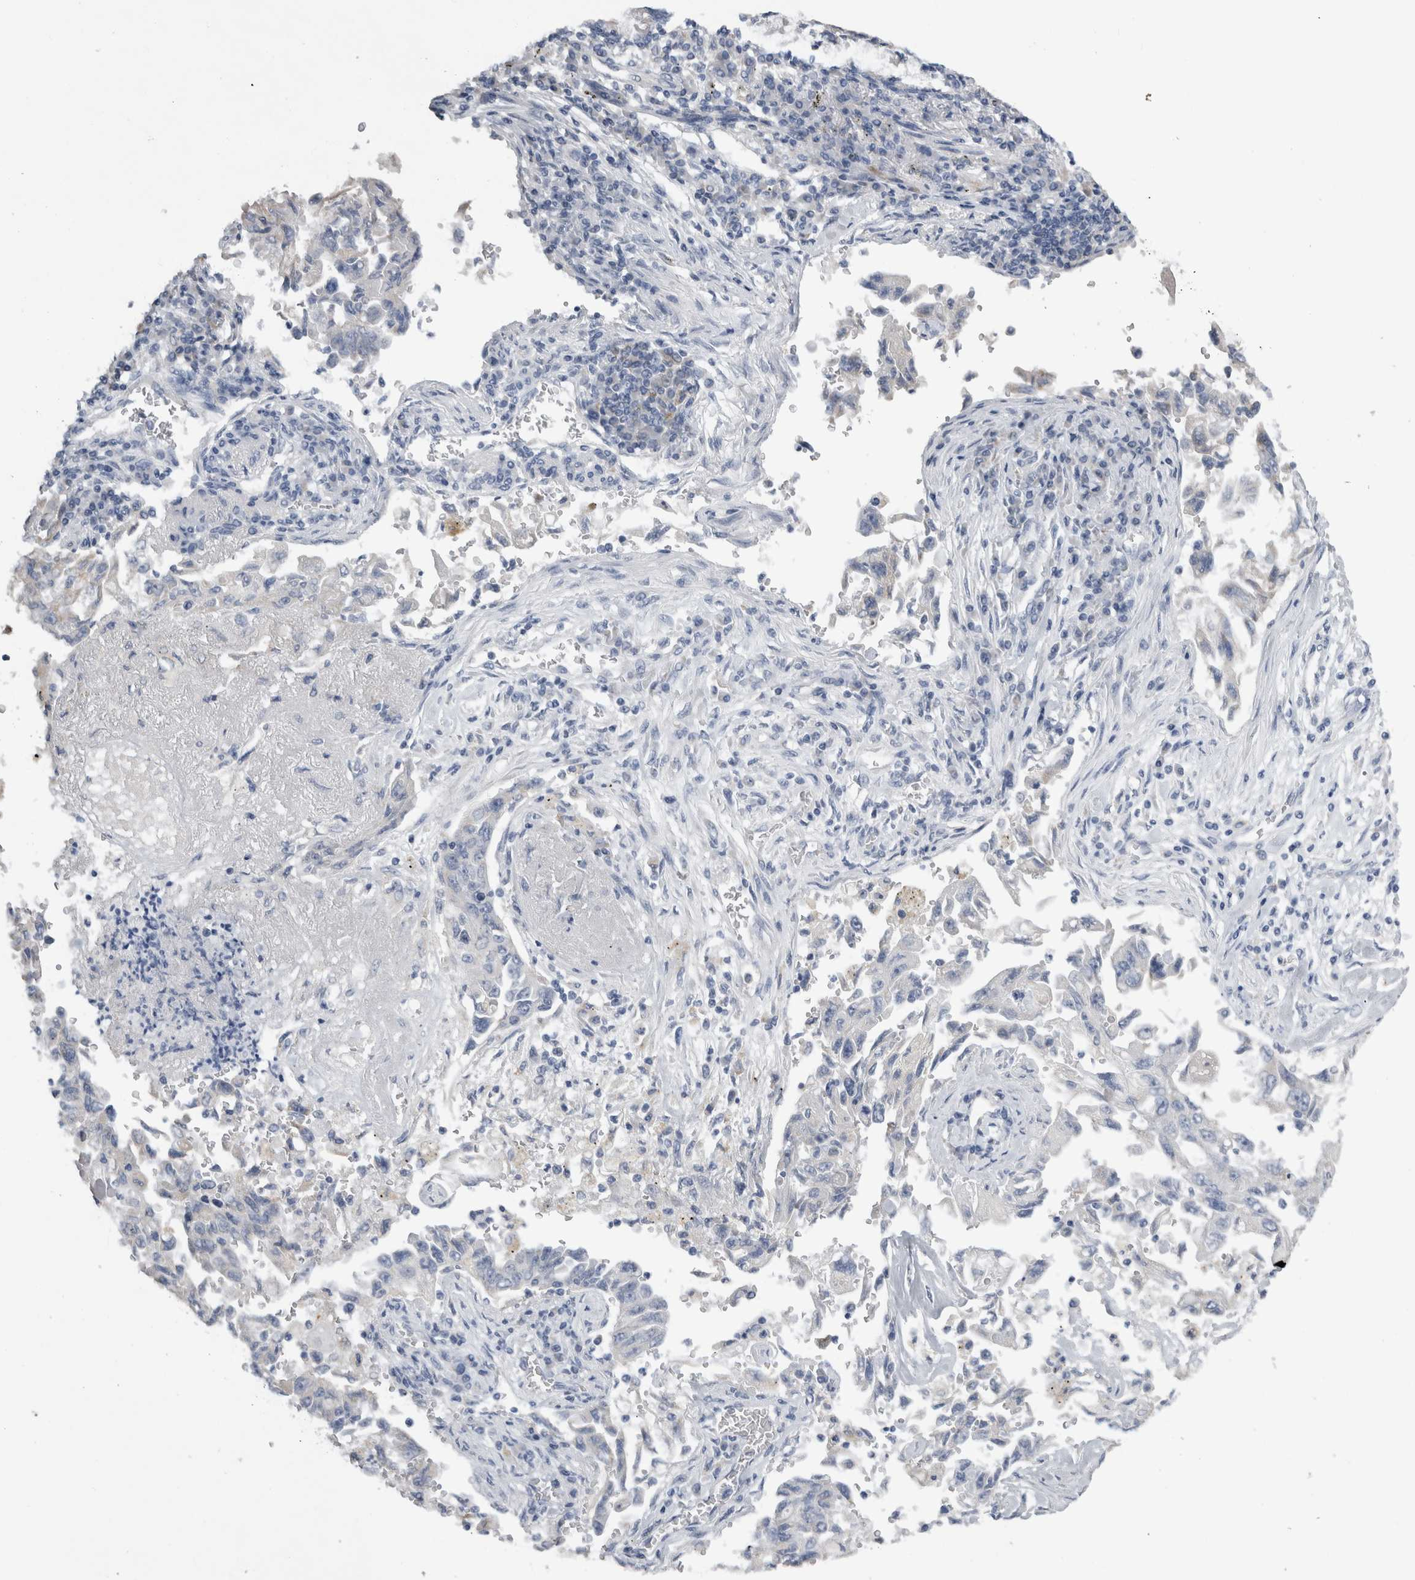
{"staining": {"intensity": "negative", "quantity": "none", "location": "none"}, "tissue": "lung cancer", "cell_type": "Tumor cells", "image_type": "cancer", "snomed": [{"axis": "morphology", "description": "Adenocarcinoma, NOS"}, {"axis": "topography", "description": "Lung"}], "caption": "Lung cancer (adenocarcinoma) stained for a protein using immunohistochemistry (IHC) displays no positivity tumor cells.", "gene": "DHRS4", "patient": {"sex": "female", "age": 51}}